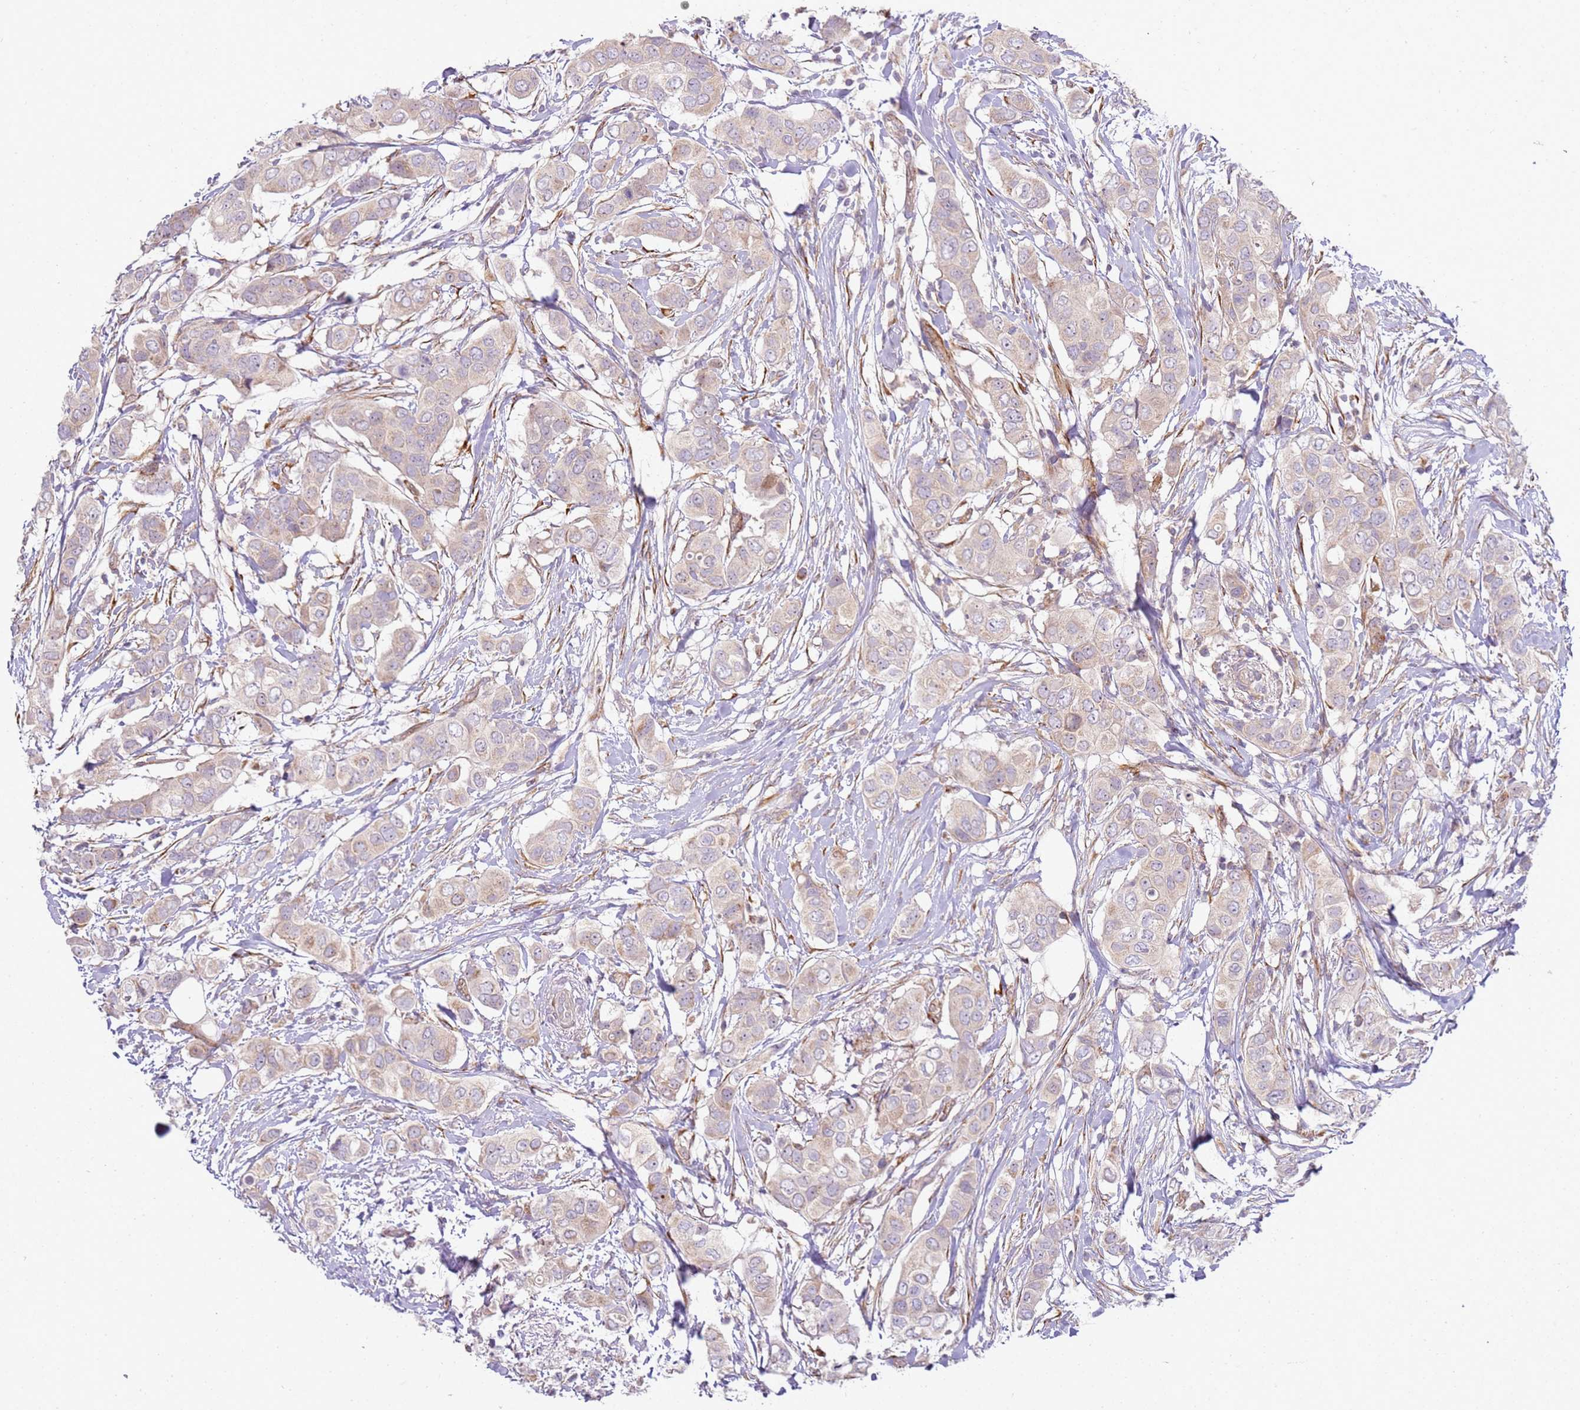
{"staining": {"intensity": "weak", "quantity": "<25%", "location": "cytoplasmic/membranous"}, "tissue": "breast cancer", "cell_type": "Tumor cells", "image_type": "cancer", "snomed": [{"axis": "morphology", "description": "Lobular carcinoma"}, {"axis": "topography", "description": "Breast"}], "caption": "Photomicrograph shows no protein staining in tumor cells of breast cancer tissue. (Brightfield microscopy of DAB (3,3'-diaminobenzidine) immunohistochemistry (IHC) at high magnification).", "gene": "GRAP", "patient": {"sex": "female", "age": 51}}